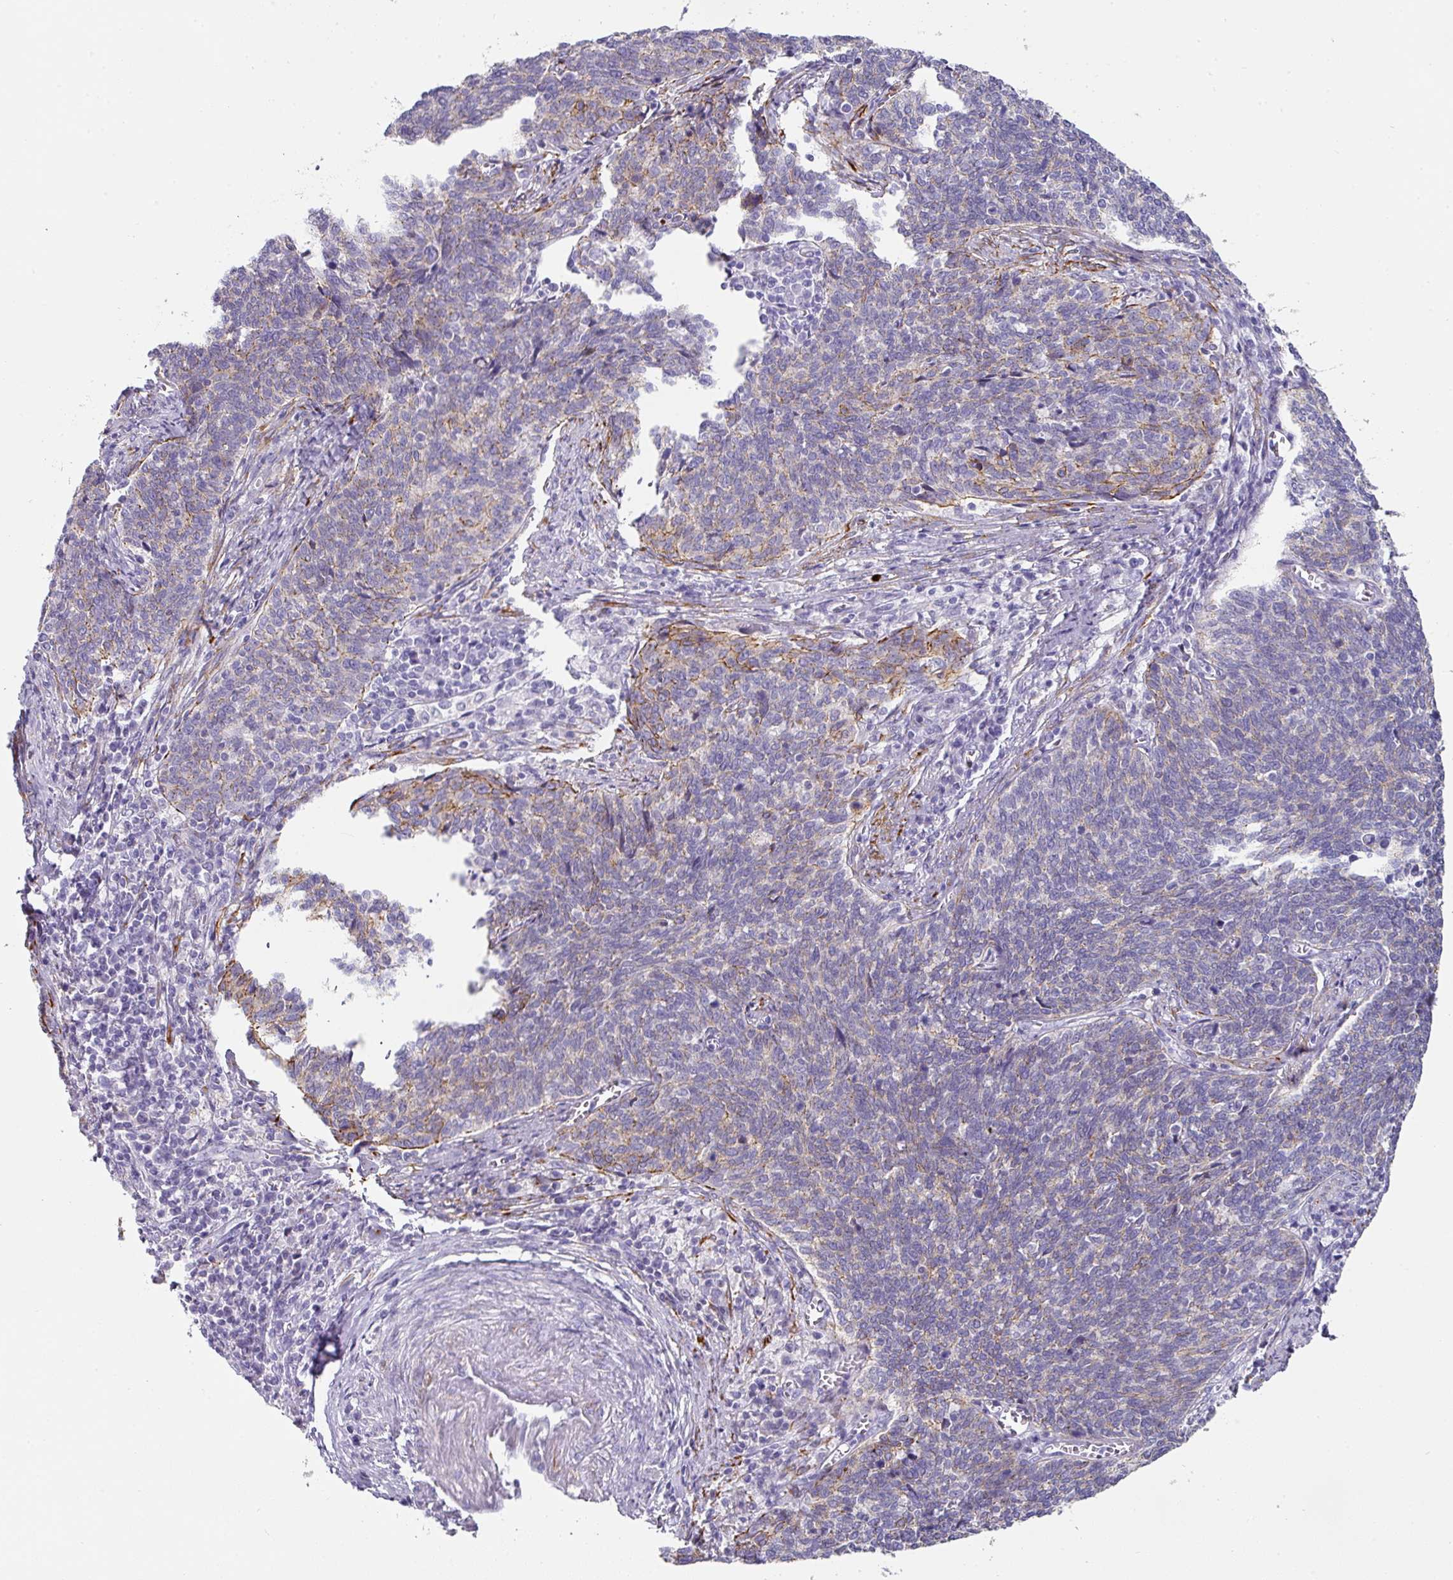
{"staining": {"intensity": "weak", "quantity": "<25%", "location": "cytoplasmic/membranous"}, "tissue": "cervical cancer", "cell_type": "Tumor cells", "image_type": "cancer", "snomed": [{"axis": "morphology", "description": "Squamous cell carcinoma, NOS"}, {"axis": "topography", "description": "Cervix"}], "caption": "High magnification brightfield microscopy of squamous cell carcinoma (cervical) stained with DAB (3,3'-diaminobenzidine) (brown) and counterstained with hematoxylin (blue): tumor cells show no significant staining.", "gene": "ANKRD29", "patient": {"sex": "female", "age": 39}}